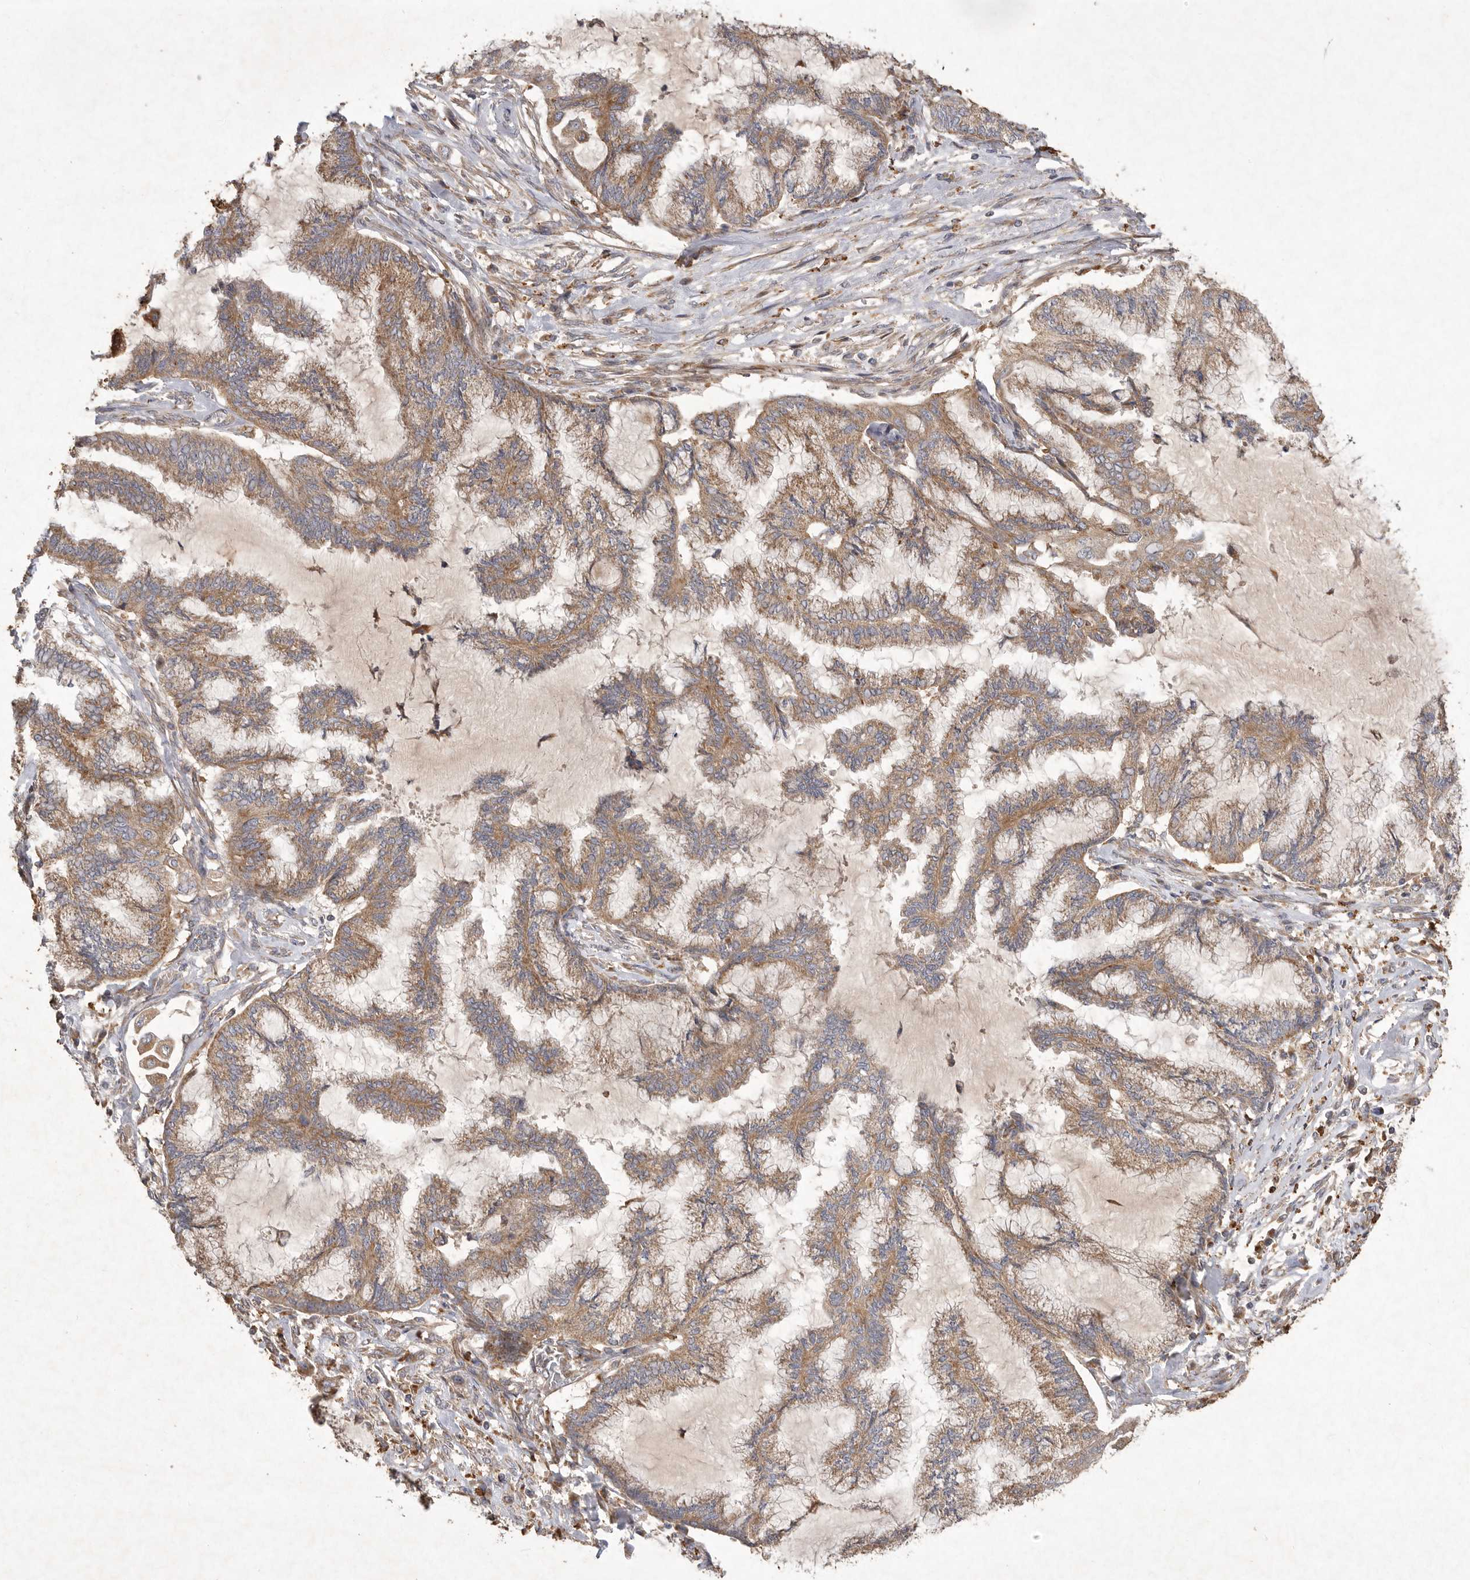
{"staining": {"intensity": "moderate", "quantity": ">75%", "location": "cytoplasmic/membranous"}, "tissue": "endometrial cancer", "cell_type": "Tumor cells", "image_type": "cancer", "snomed": [{"axis": "morphology", "description": "Adenocarcinoma, NOS"}, {"axis": "topography", "description": "Endometrium"}], "caption": "Protein analysis of endometrial cancer tissue displays moderate cytoplasmic/membranous positivity in about >75% of tumor cells.", "gene": "MRPL41", "patient": {"sex": "female", "age": 86}}